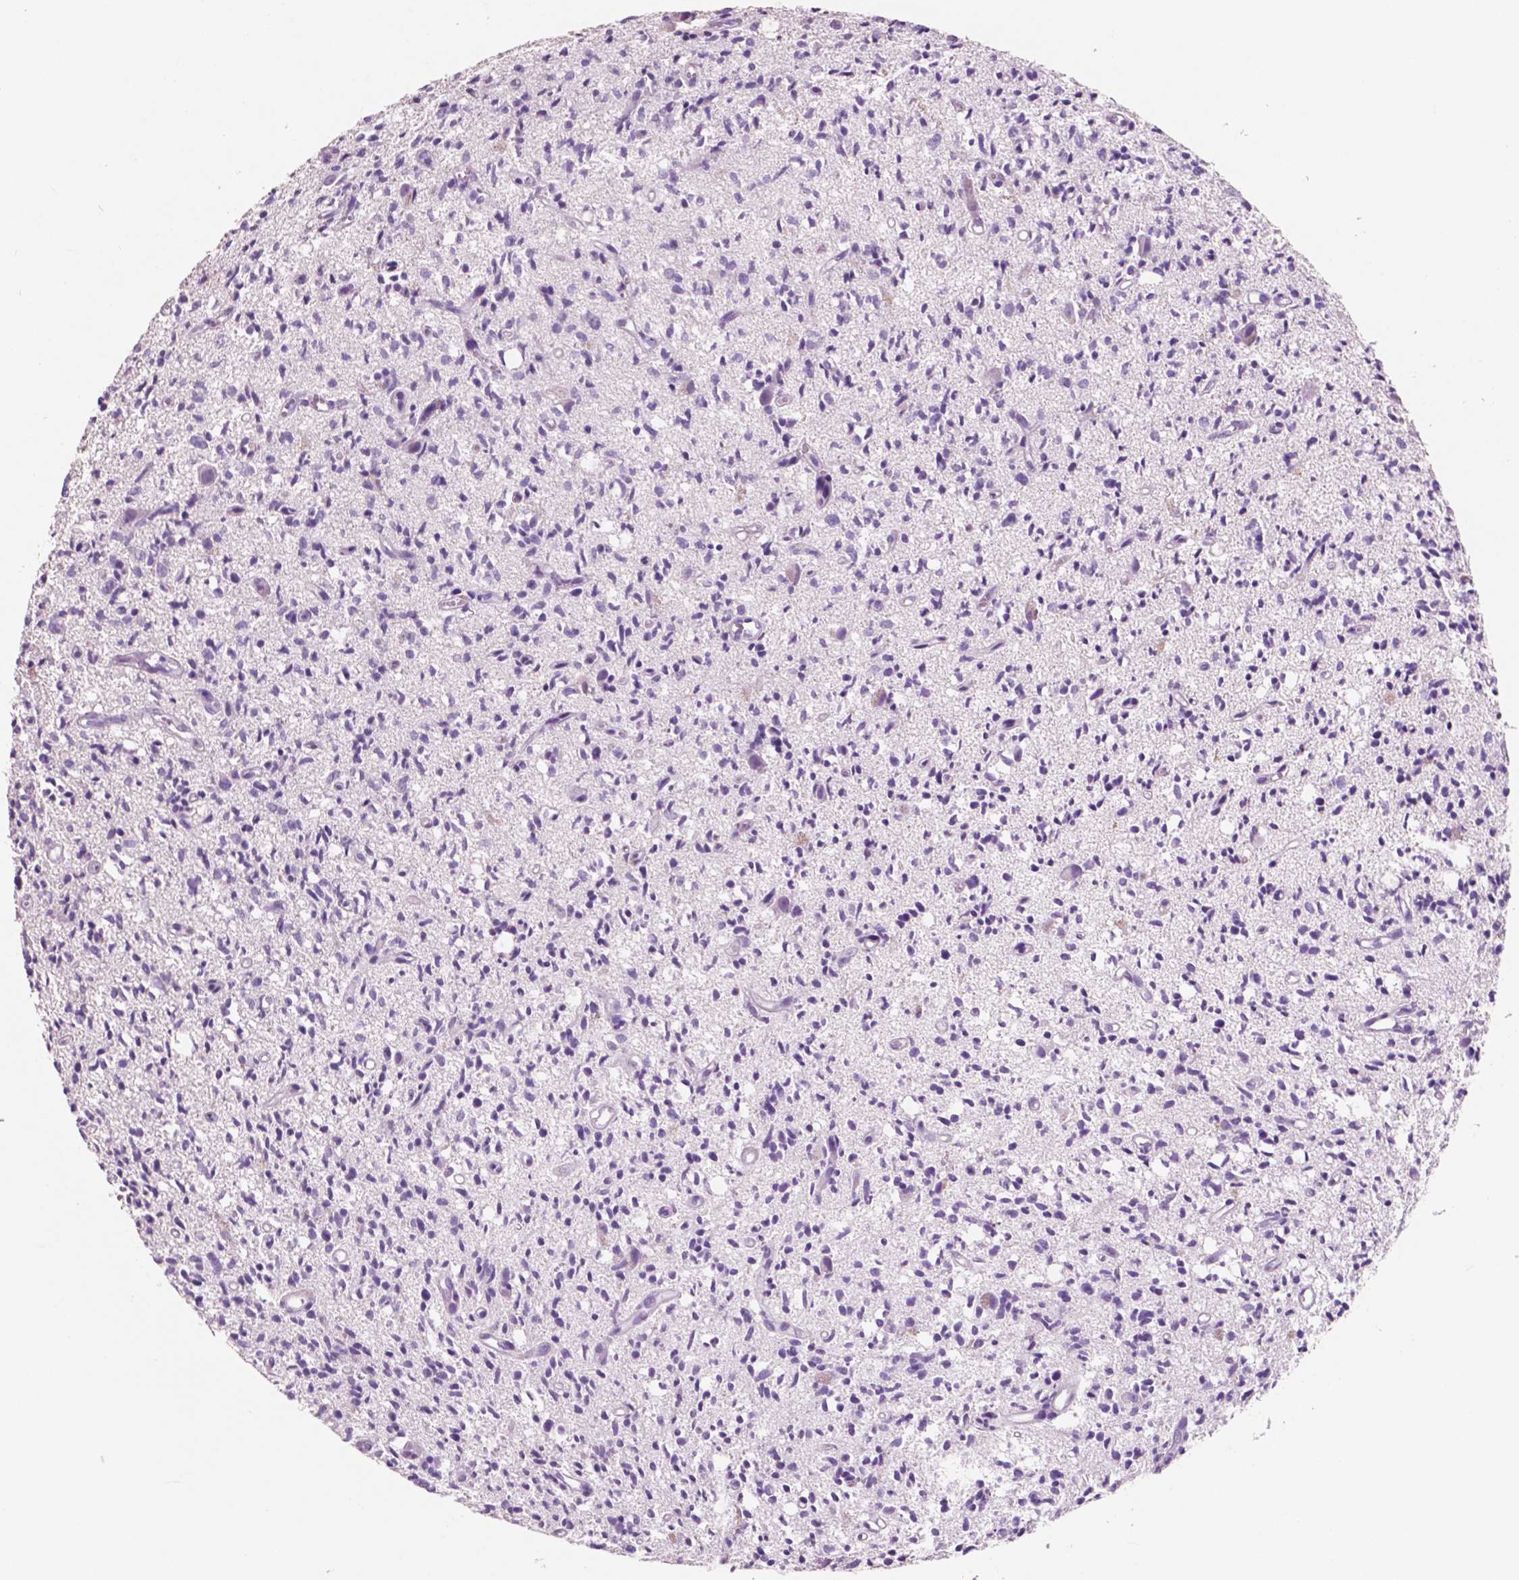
{"staining": {"intensity": "negative", "quantity": "none", "location": "none"}, "tissue": "glioma", "cell_type": "Tumor cells", "image_type": "cancer", "snomed": [{"axis": "morphology", "description": "Glioma, malignant, Low grade"}, {"axis": "topography", "description": "Brain"}], "caption": "A histopathology image of malignant low-grade glioma stained for a protein displays no brown staining in tumor cells. (DAB immunohistochemistry visualized using brightfield microscopy, high magnification).", "gene": "IDO1", "patient": {"sex": "male", "age": 64}}